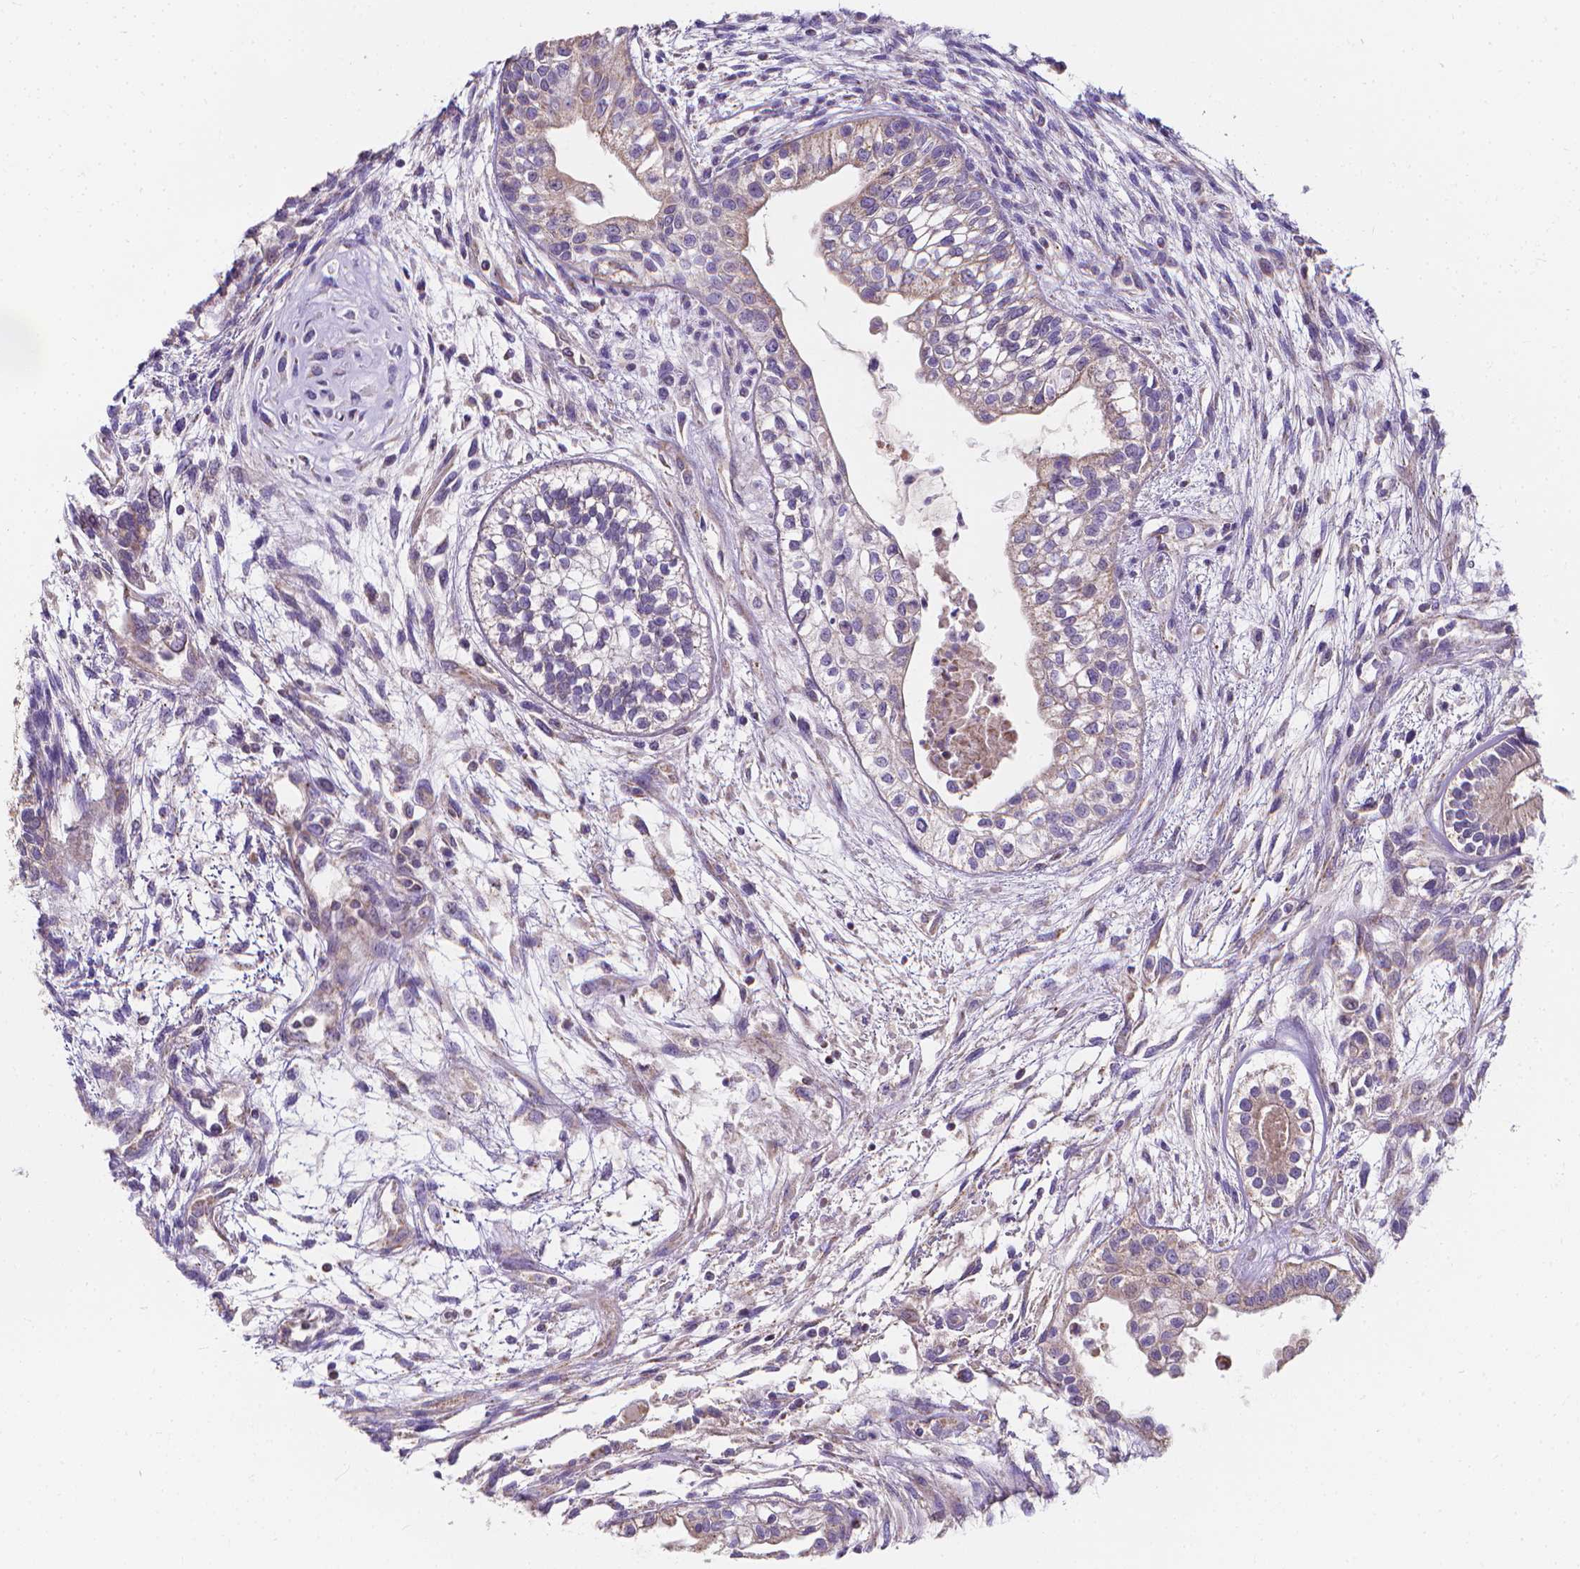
{"staining": {"intensity": "negative", "quantity": "none", "location": "none"}, "tissue": "testis cancer", "cell_type": "Tumor cells", "image_type": "cancer", "snomed": [{"axis": "morphology", "description": "Carcinoma, Embryonal, NOS"}, {"axis": "topography", "description": "Testis"}], "caption": "DAB immunohistochemical staining of human testis cancer (embryonal carcinoma) shows no significant expression in tumor cells.", "gene": "SNCAIP", "patient": {"sex": "male", "age": 37}}